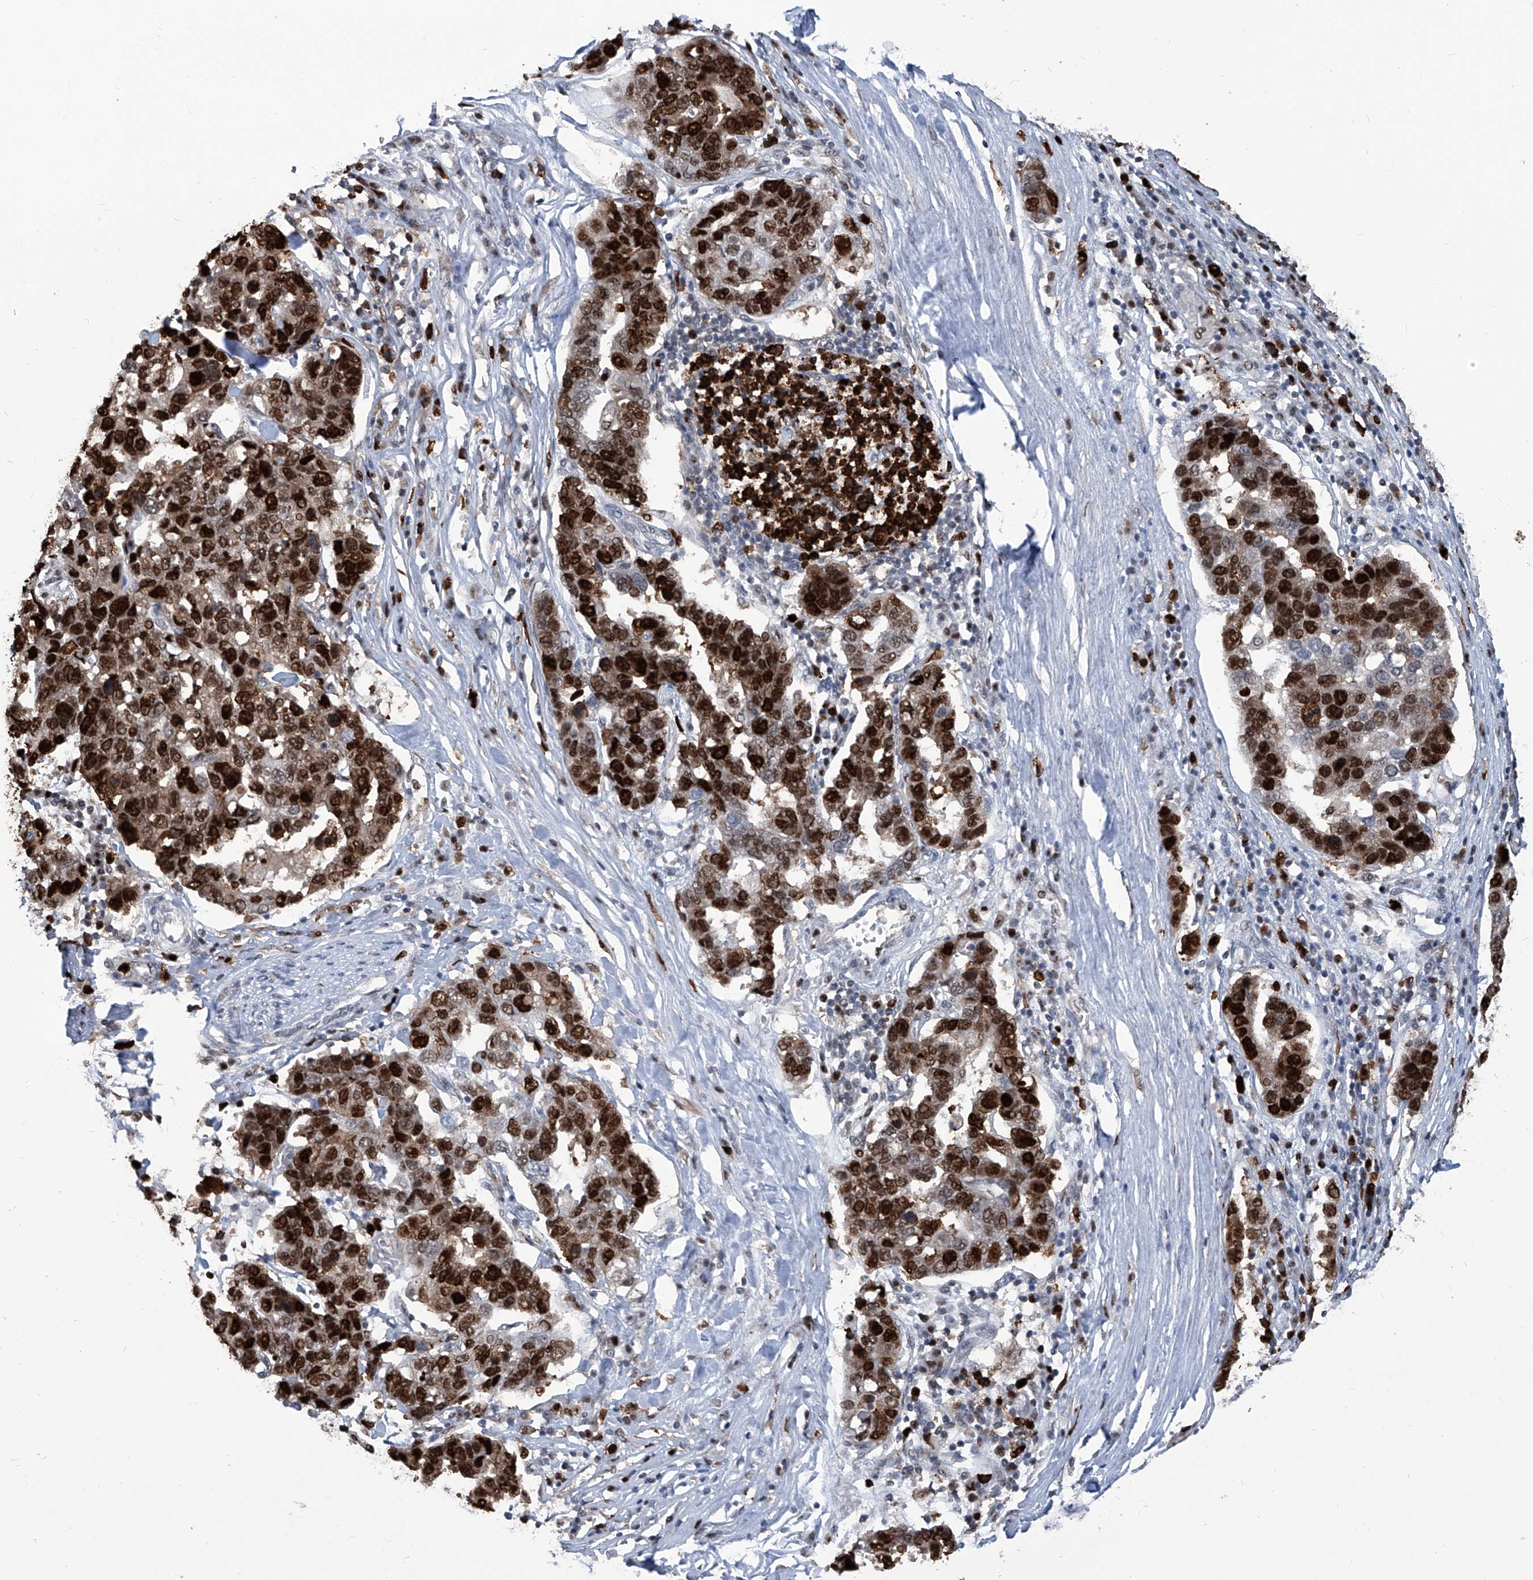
{"staining": {"intensity": "strong", "quantity": ">75%", "location": "nuclear"}, "tissue": "pancreatic cancer", "cell_type": "Tumor cells", "image_type": "cancer", "snomed": [{"axis": "morphology", "description": "Adenocarcinoma, NOS"}, {"axis": "topography", "description": "Pancreas"}], "caption": "This photomicrograph reveals immunohistochemistry (IHC) staining of human adenocarcinoma (pancreatic), with high strong nuclear positivity in about >75% of tumor cells.", "gene": "PCNA", "patient": {"sex": "female", "age": 61}}